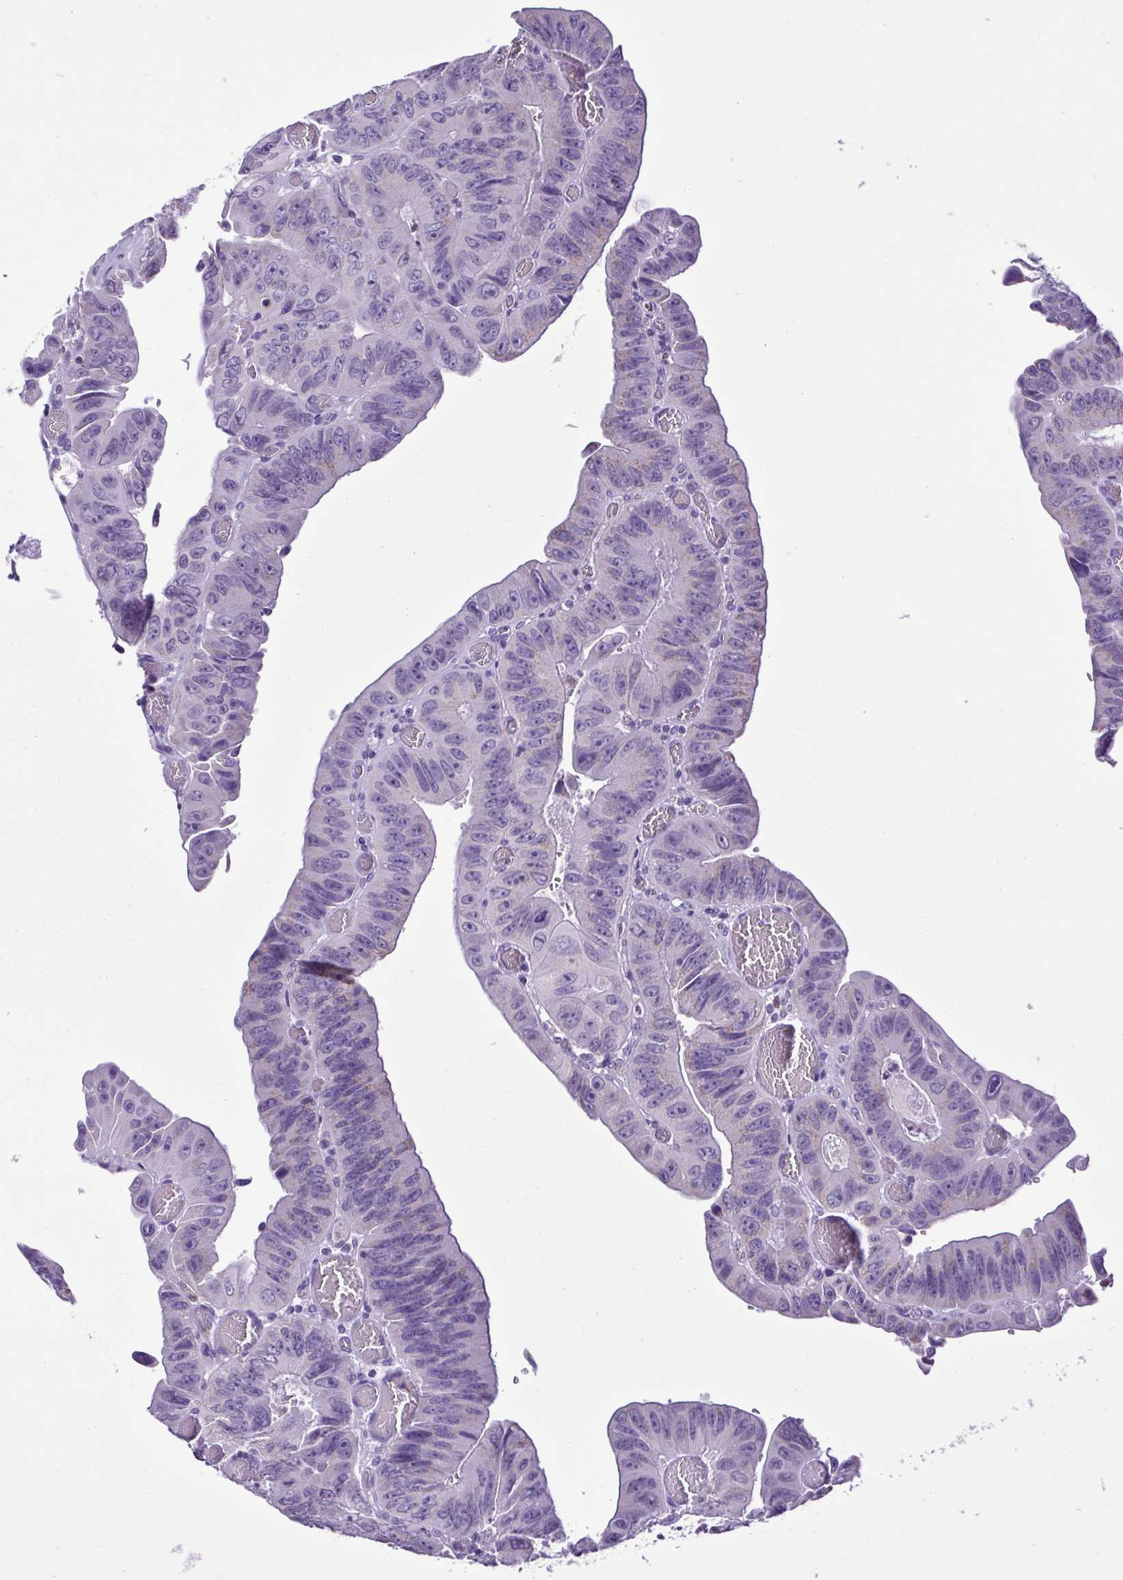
{"staining": {"intensity": "negative", "quantity": "none", "location": "none"}, "tissue": "colorectal cancer", "cell_type": "Tumor cells", "image_type": "cancer", "snomed": [{"axis": "morphology", "description": "Adenocarcinoma, NOS"}, {"axis": "topography", "description": "Colon"}], "caption": "Tumor cells show no significant protein positivity in colorectal cancer (adenocarcinoma).", "gene": "CBY2", "patient": {"sex": "female", "age": 84}}